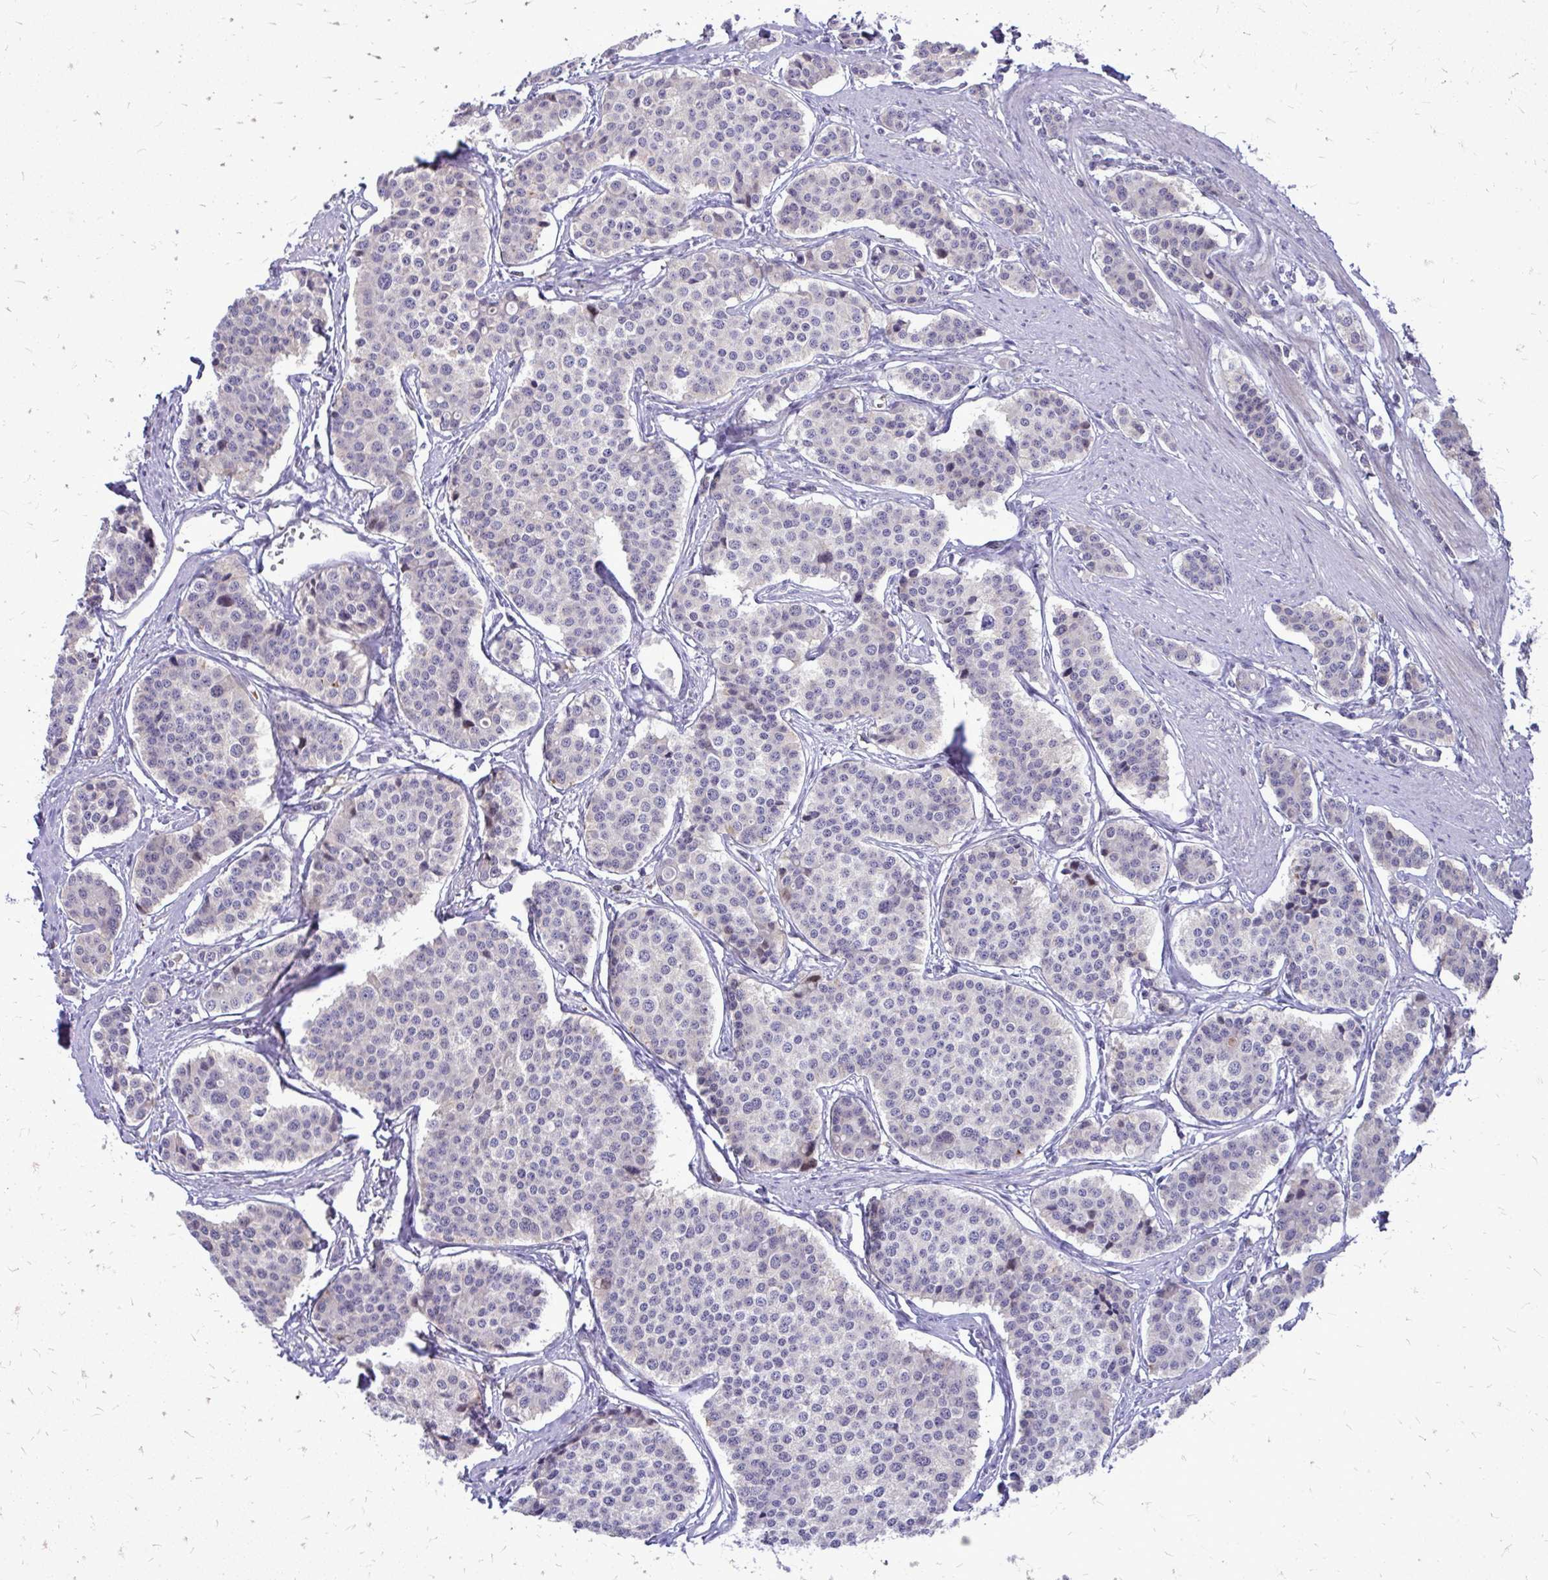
{"staining": {"intensity": "negative", "quantity": "none", "location": "none"}, "tissue": "carcinoid", "cell_type": "Tumor cells", "image_type": "cancer", "snomed": [{"axis": "morphology", "description": "Carcinoid, malignant, NOS"}, {"axis": "topography", "description": "Small intestine"}], "caption": "IHC of human malignant carcinoid displays no expression in tumor cells. (DAB immunohistochemistry (IHC) with hematoxylin counter stain).", "gene": "DPY19L1", "patient": {"sex": "male", "age": 60}}